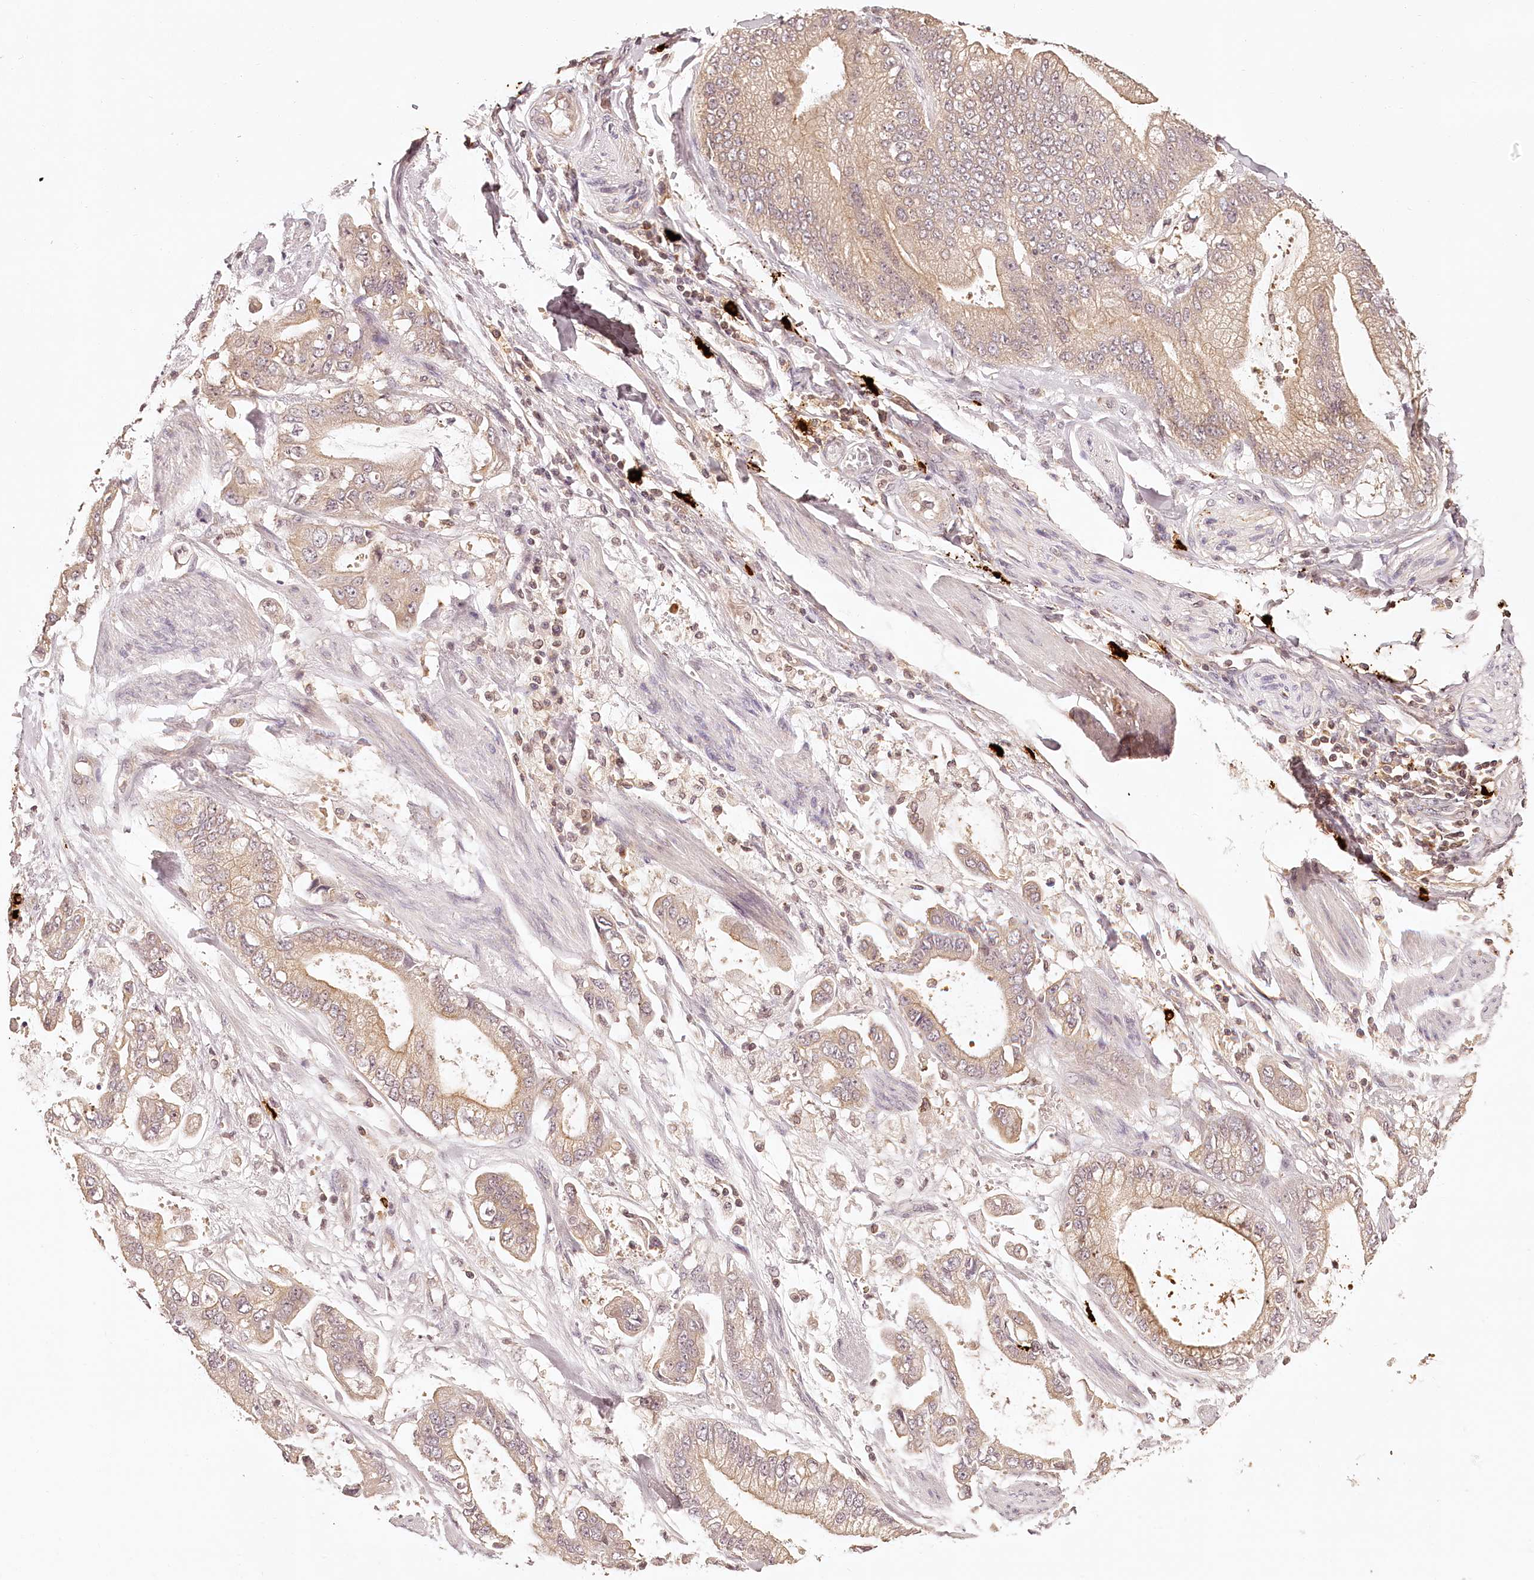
{"staining": {"intensity": "weak", "quantity": ">75%", "location": "cytoplasmic/membranous"}, "tissue": "stomach cancer", "cell_type": "Tumor cells", "image_type": "cancer", "snomed": [{"axis": "morphology", "description": "Normal tissue, NOS"}, {"axis": "morphology", "description": "Adenocarcinoma, NOS"}, {"axis": "topography", "description": "Stomach"}], "caption": "This is an image of IHC staining of stomach cancer (adenocarcinoma), which shows weak positivity in the cytoplasmic/membranous of tumor cells.", "gene": "SYNGR1", "patient": {"sex": "male", "age": 62}}